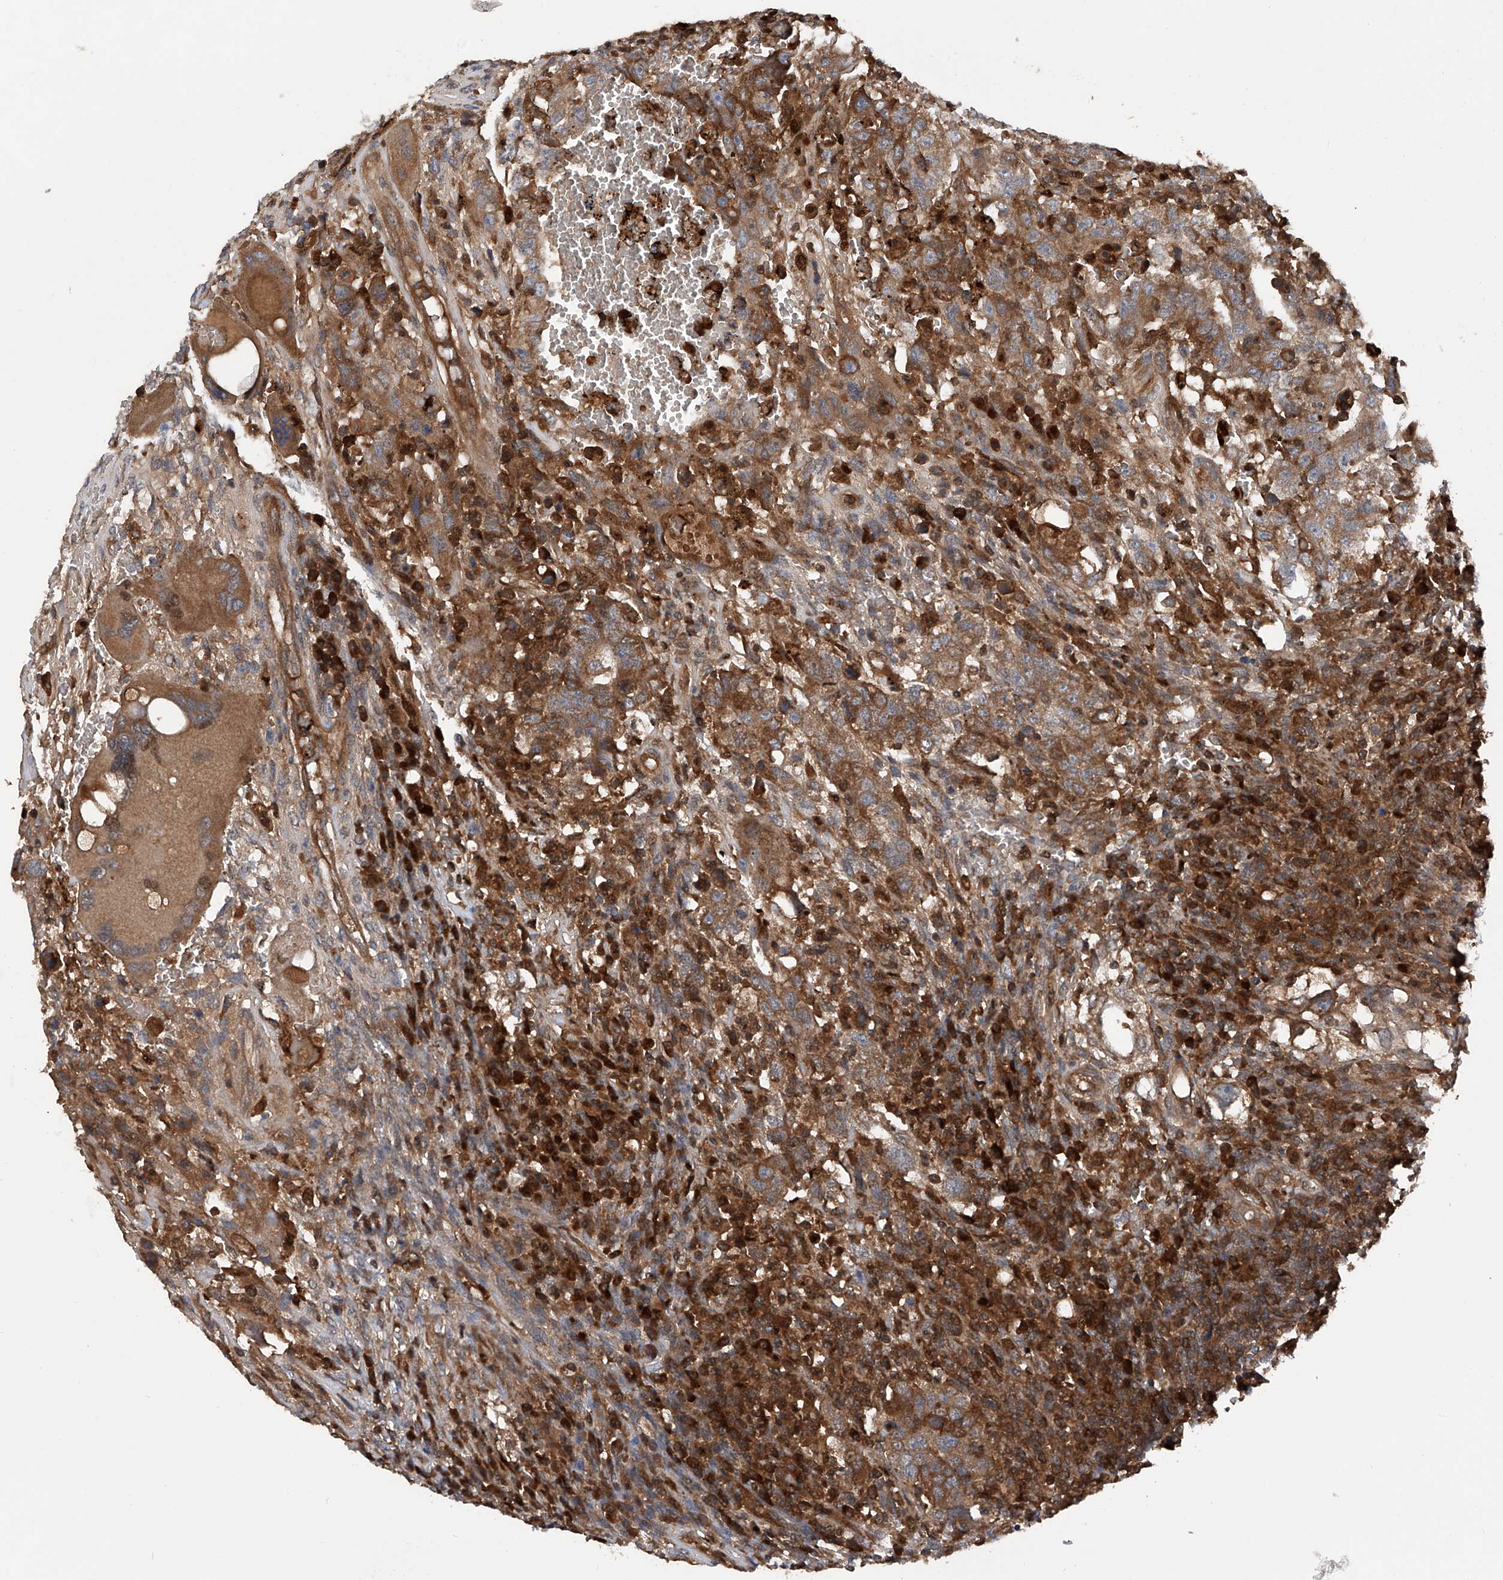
{"staining": {"intensity": "moderate", "quantity": ">75%", "location": "cytoplasmic/membranous"}, "tissue": "testis cancer", "cell_type": "Tumor cells", "image_type": "cancer", "snomed": [{"axis": "morphology", "description": "Carcinoma, Embryonal, NOS"}, {"axis": "topography", "description": "Testis"}], "caption": "Immunohistochemistry (DAB) staining of testis embryonal carcinoma demonstrates moderate cytoplasmic/membranous protein expression in about >75% of tumor cells.", "gene": "ASCC3", "patient": {"sex": "male", "age": 26}}